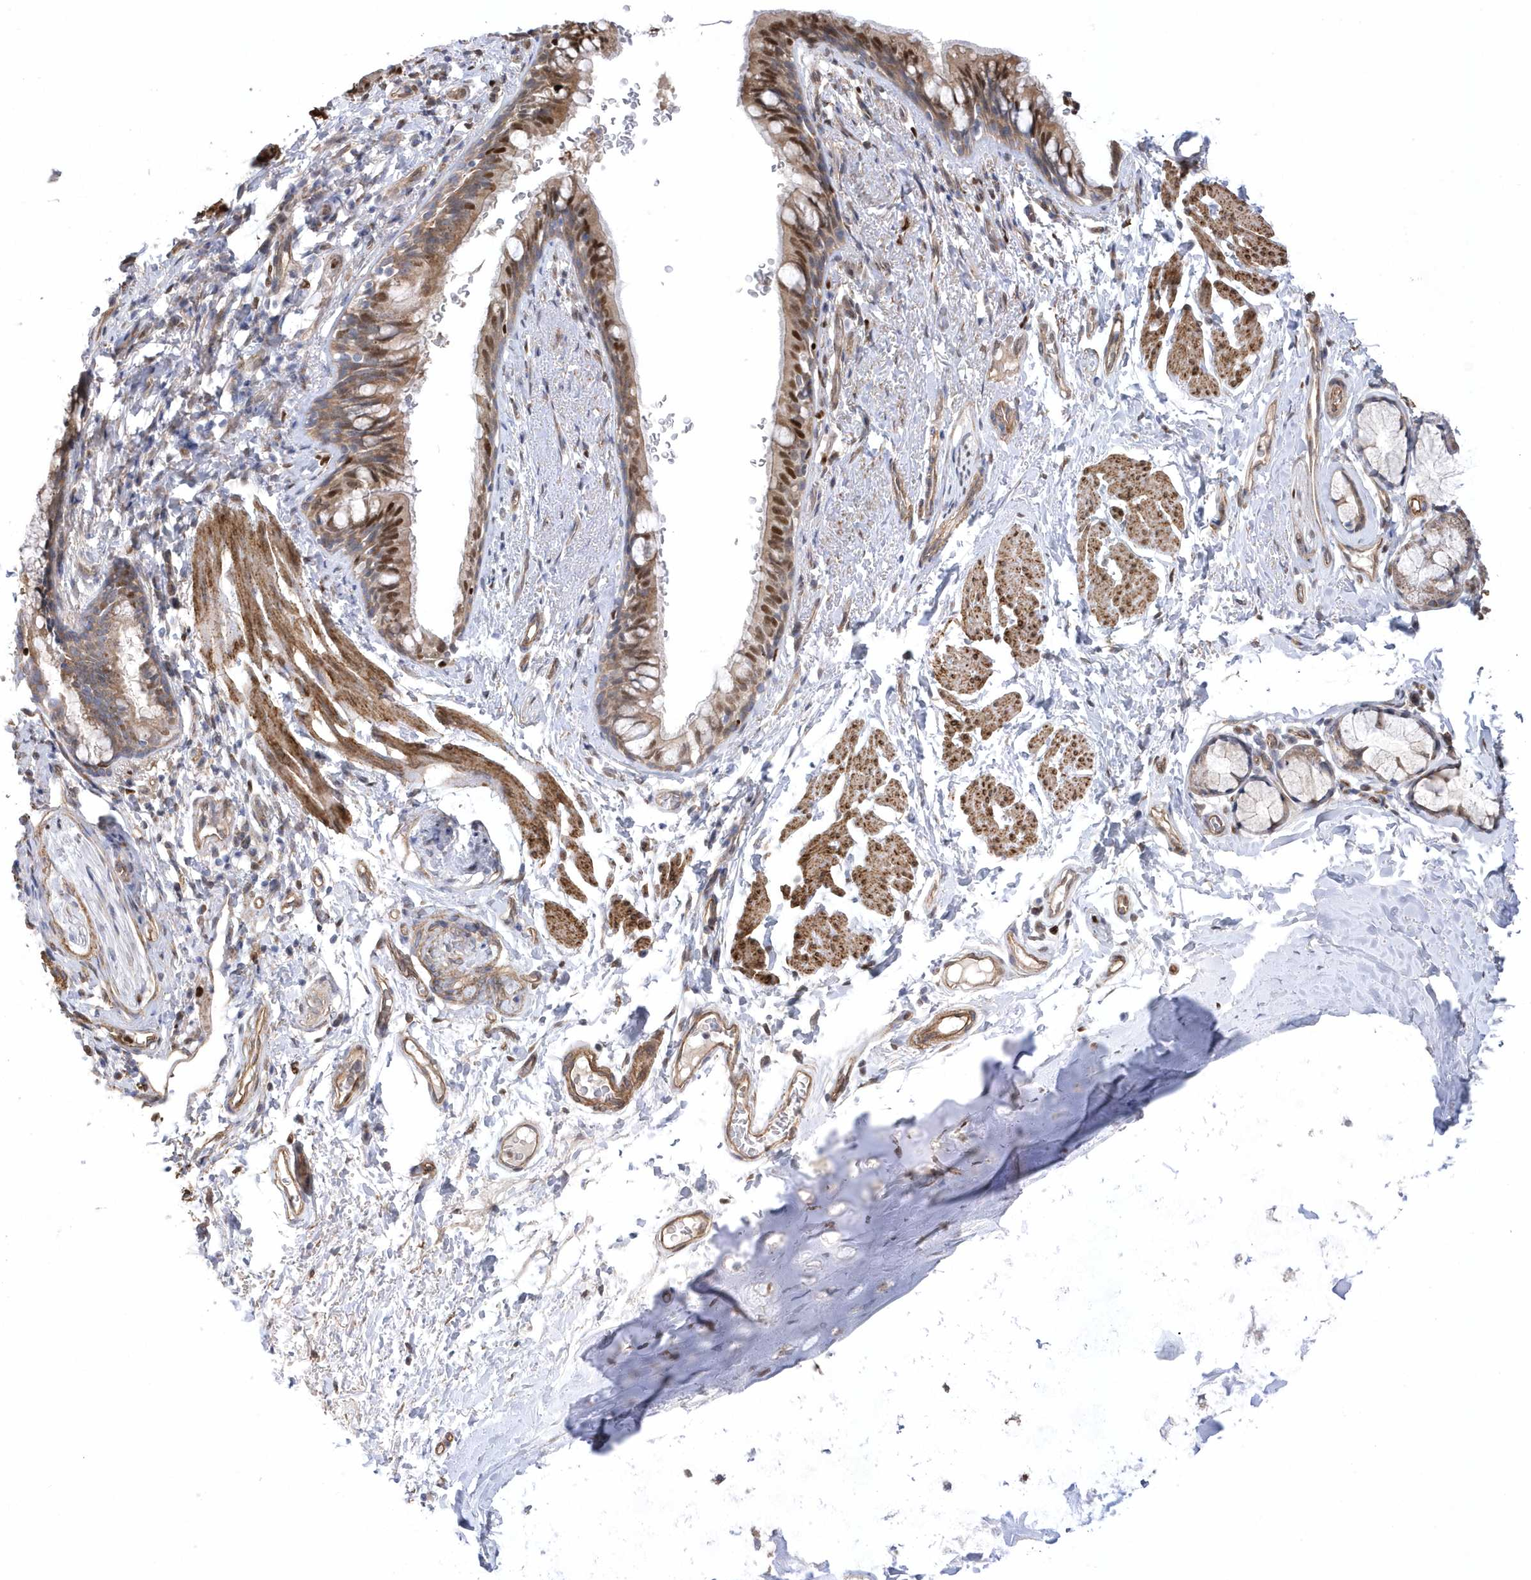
{"staining": {"intensity": "moderate", "quantity": "25%-75%", "location": "cytoplasmic/membranous,nuclear"}, "tissue": "bronchus", "cell_type": "Respiratory epithelial cells", "image_type": "normal", "snomed": [{"axis": "morphology", "description": "Normal tissue, NOS"}, {"axis": "topography", "description": "Cartilage tissue"}, {"axis": "topography", "description": "Bronchus"}], "caption": "IHC of benign bronchus reveals medium levels of moderate cytoplasmic/membranous,nuclear positivity in about 25%-75% of respiratory epithelial cells.", "gene": "GTPBP6", "patient": {"sex": "female", "age": 36}}